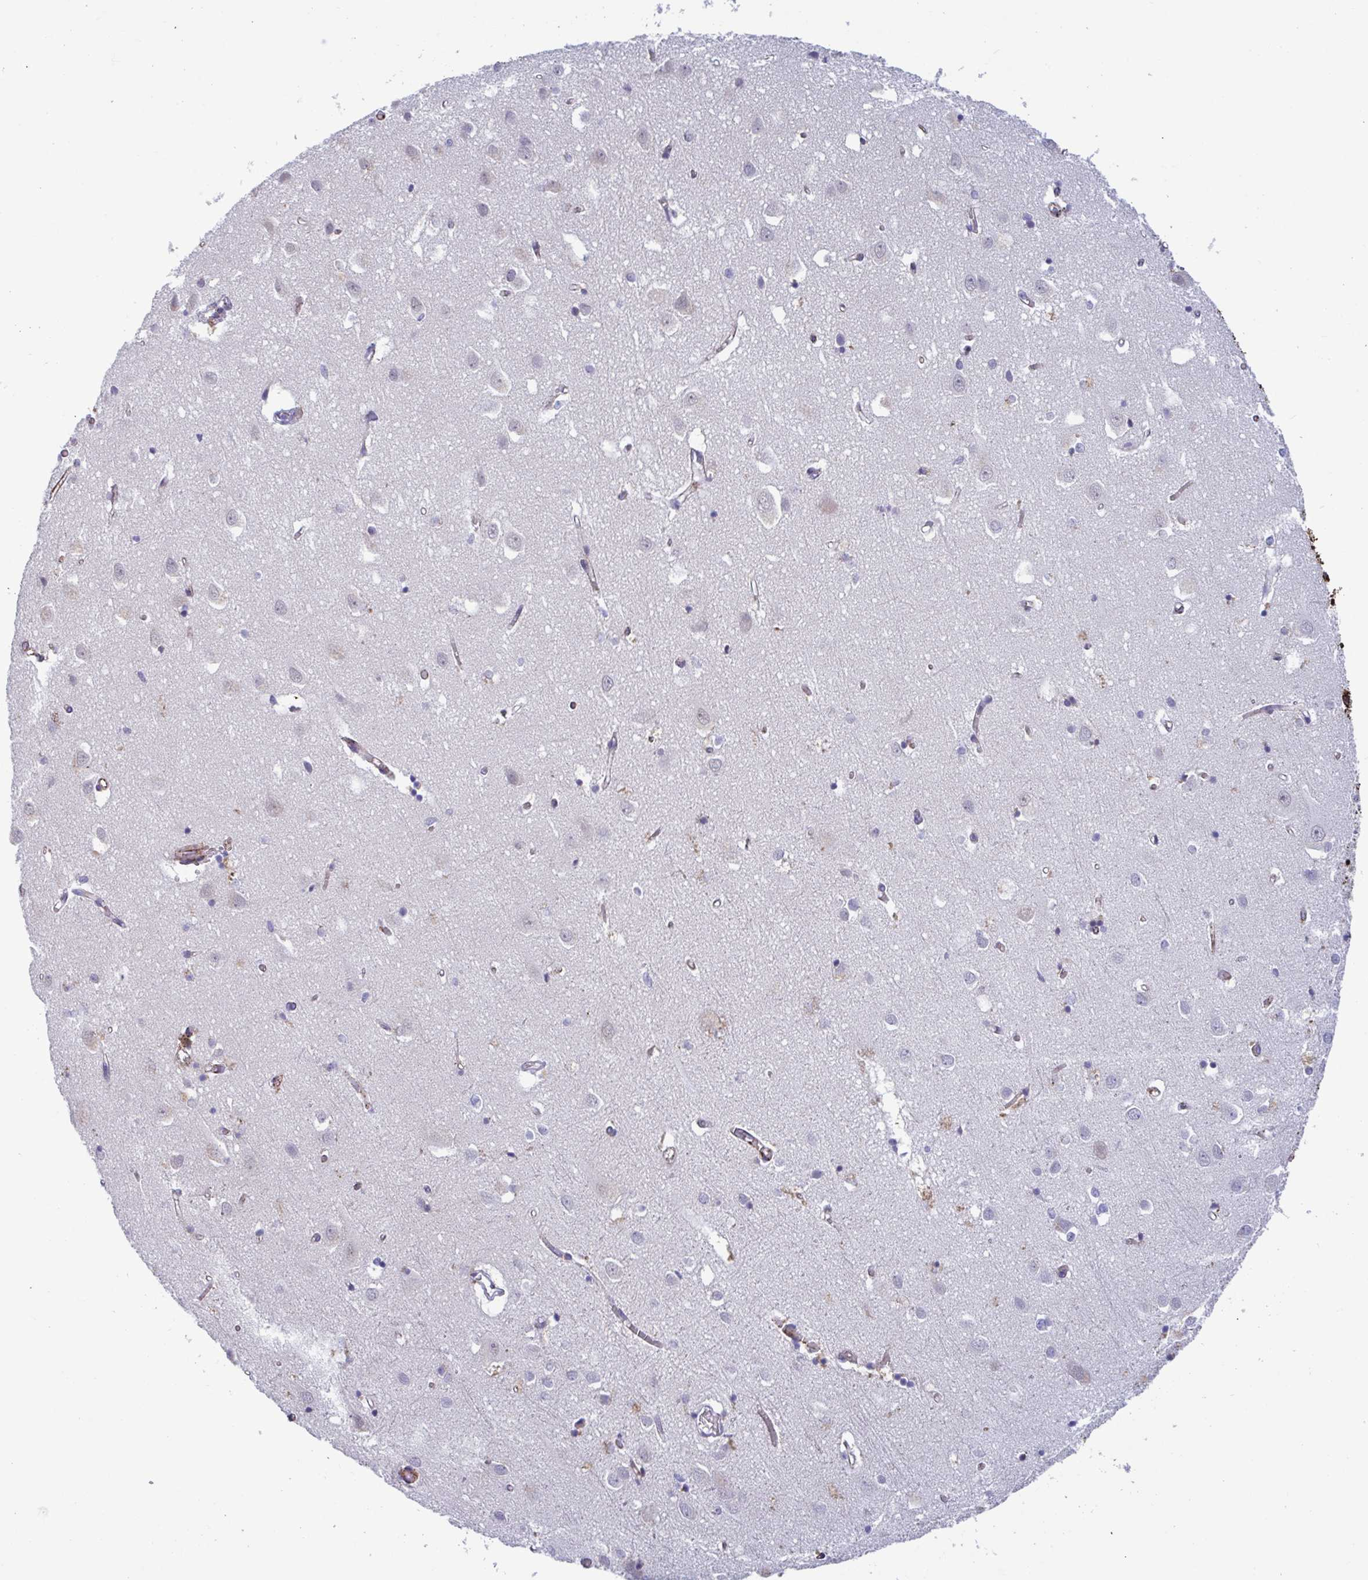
{"staining": {"intensity": "moderate", "quantity": "25%-75%", "location": "cytoplasmic/membranous"}, "tissue": "cerebral cortex", "cell_type": "Endothelial cells", "image_type": "normal", "snomed": [{"axis": "morphology", "description": "Normal tissue, NOS"}, {"axis": "topography", "description": "Cerebral cortex"}], "caption": "Immunohistochemistry (IHC) of unremarkable human cerebral cortex shows medium levels of moderate cytoplasmic/membranous staining in about 25%-75% of endothelial cells.", "gene": "BCAT2", "patient": {"sex": "male", "age": 70}}